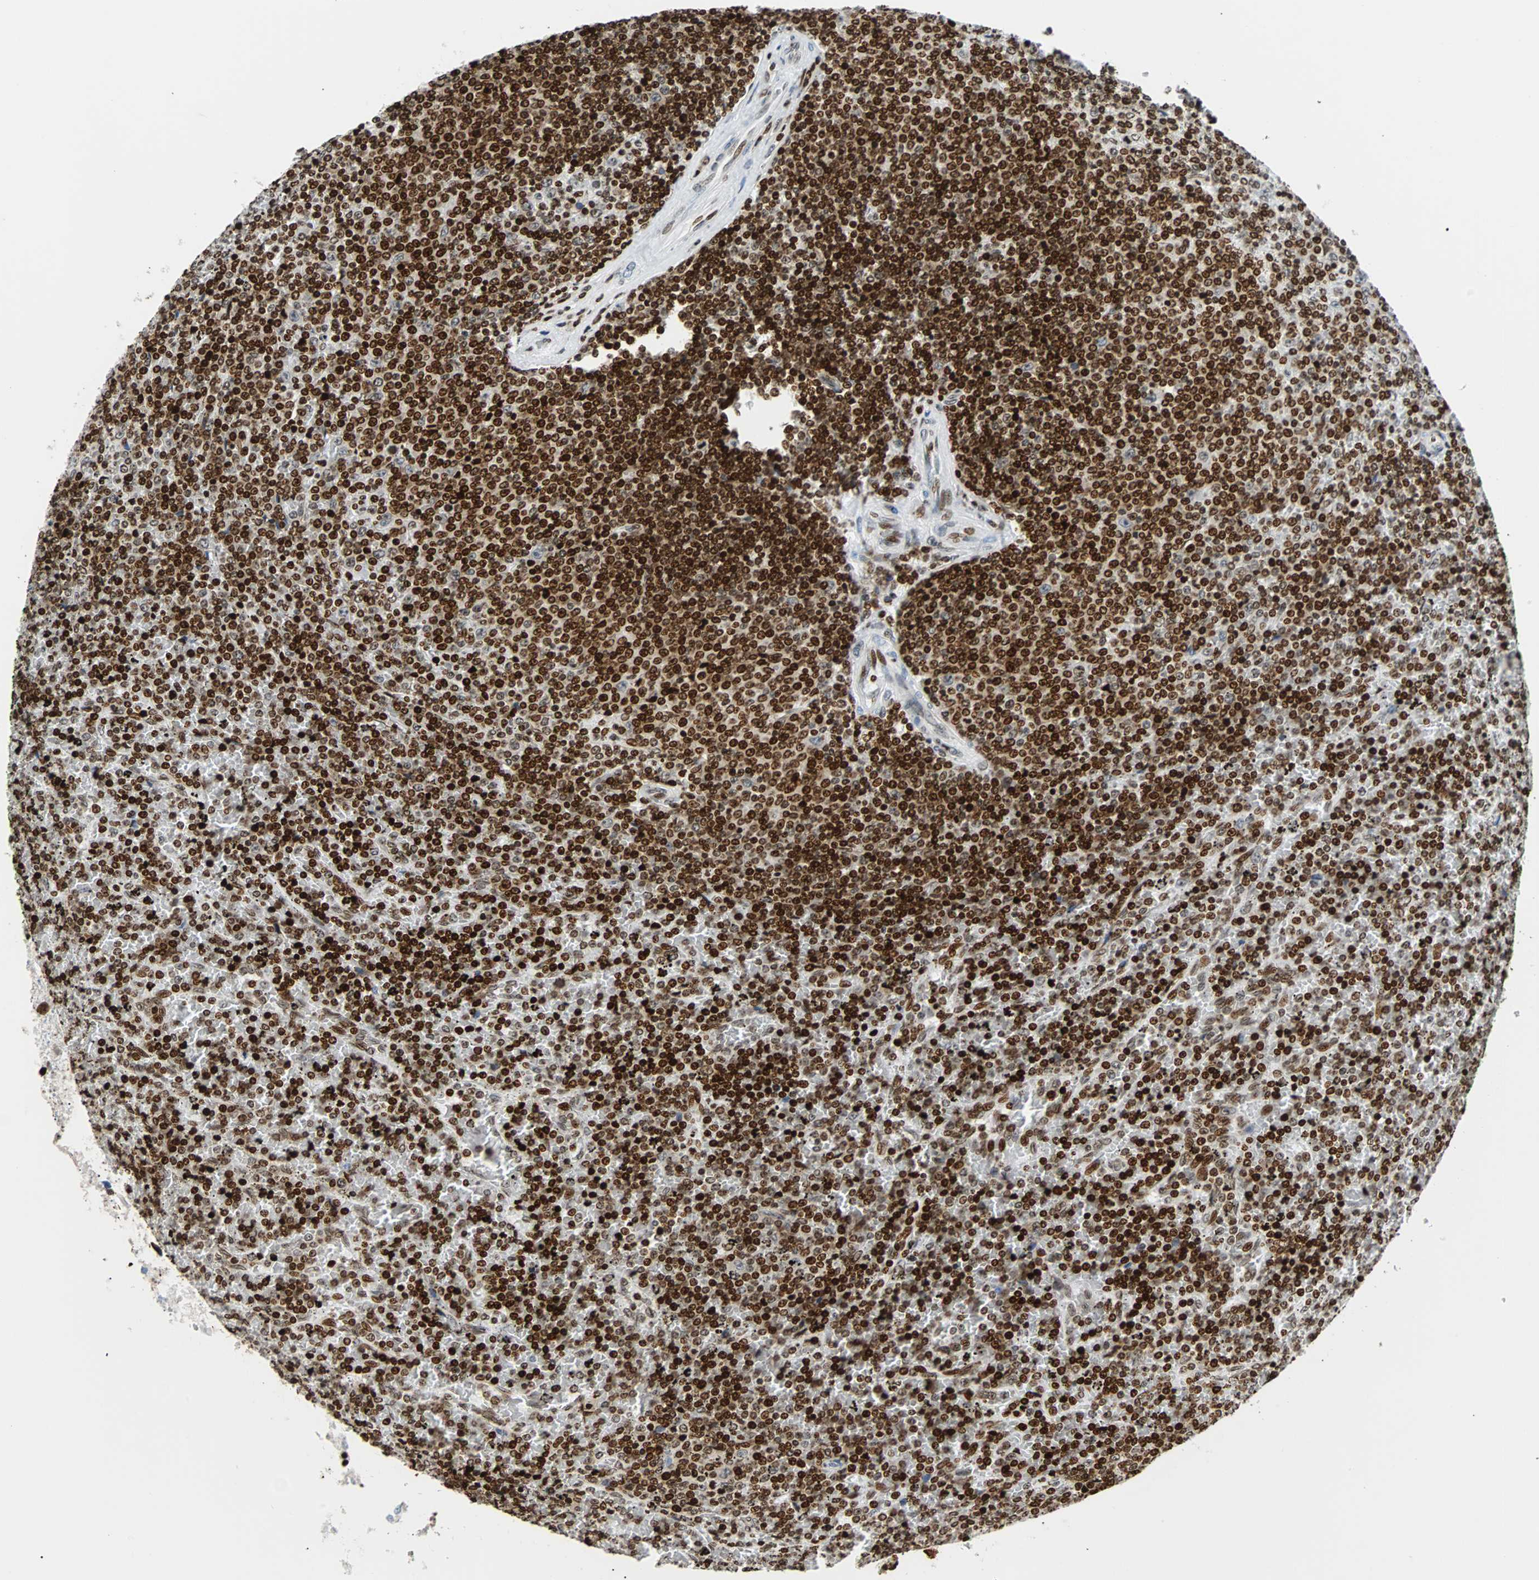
{"staining": {"intensity": "strong", "quantity": ">75%", "location": "nuclear"}, "tissue": "lymphoma", "cell_type": "Tumor cells", "image_type": "cancer", "snomed": [{"axis": "morphology", "description": "Malignant lymphoma, non-Hodgkin's type, Low grade"}, {"axis": "topography", "description": "Spleen"}], "caption": "This image exhibits immunohistochemistry staining of low-grade malignant lymphoma, non-Hodgkin's type, with high strong nuclear positivity in approximately >75% of tumor cells.", "gene": "ZNF131", "patient": {"sex": "female", "age": 77}}